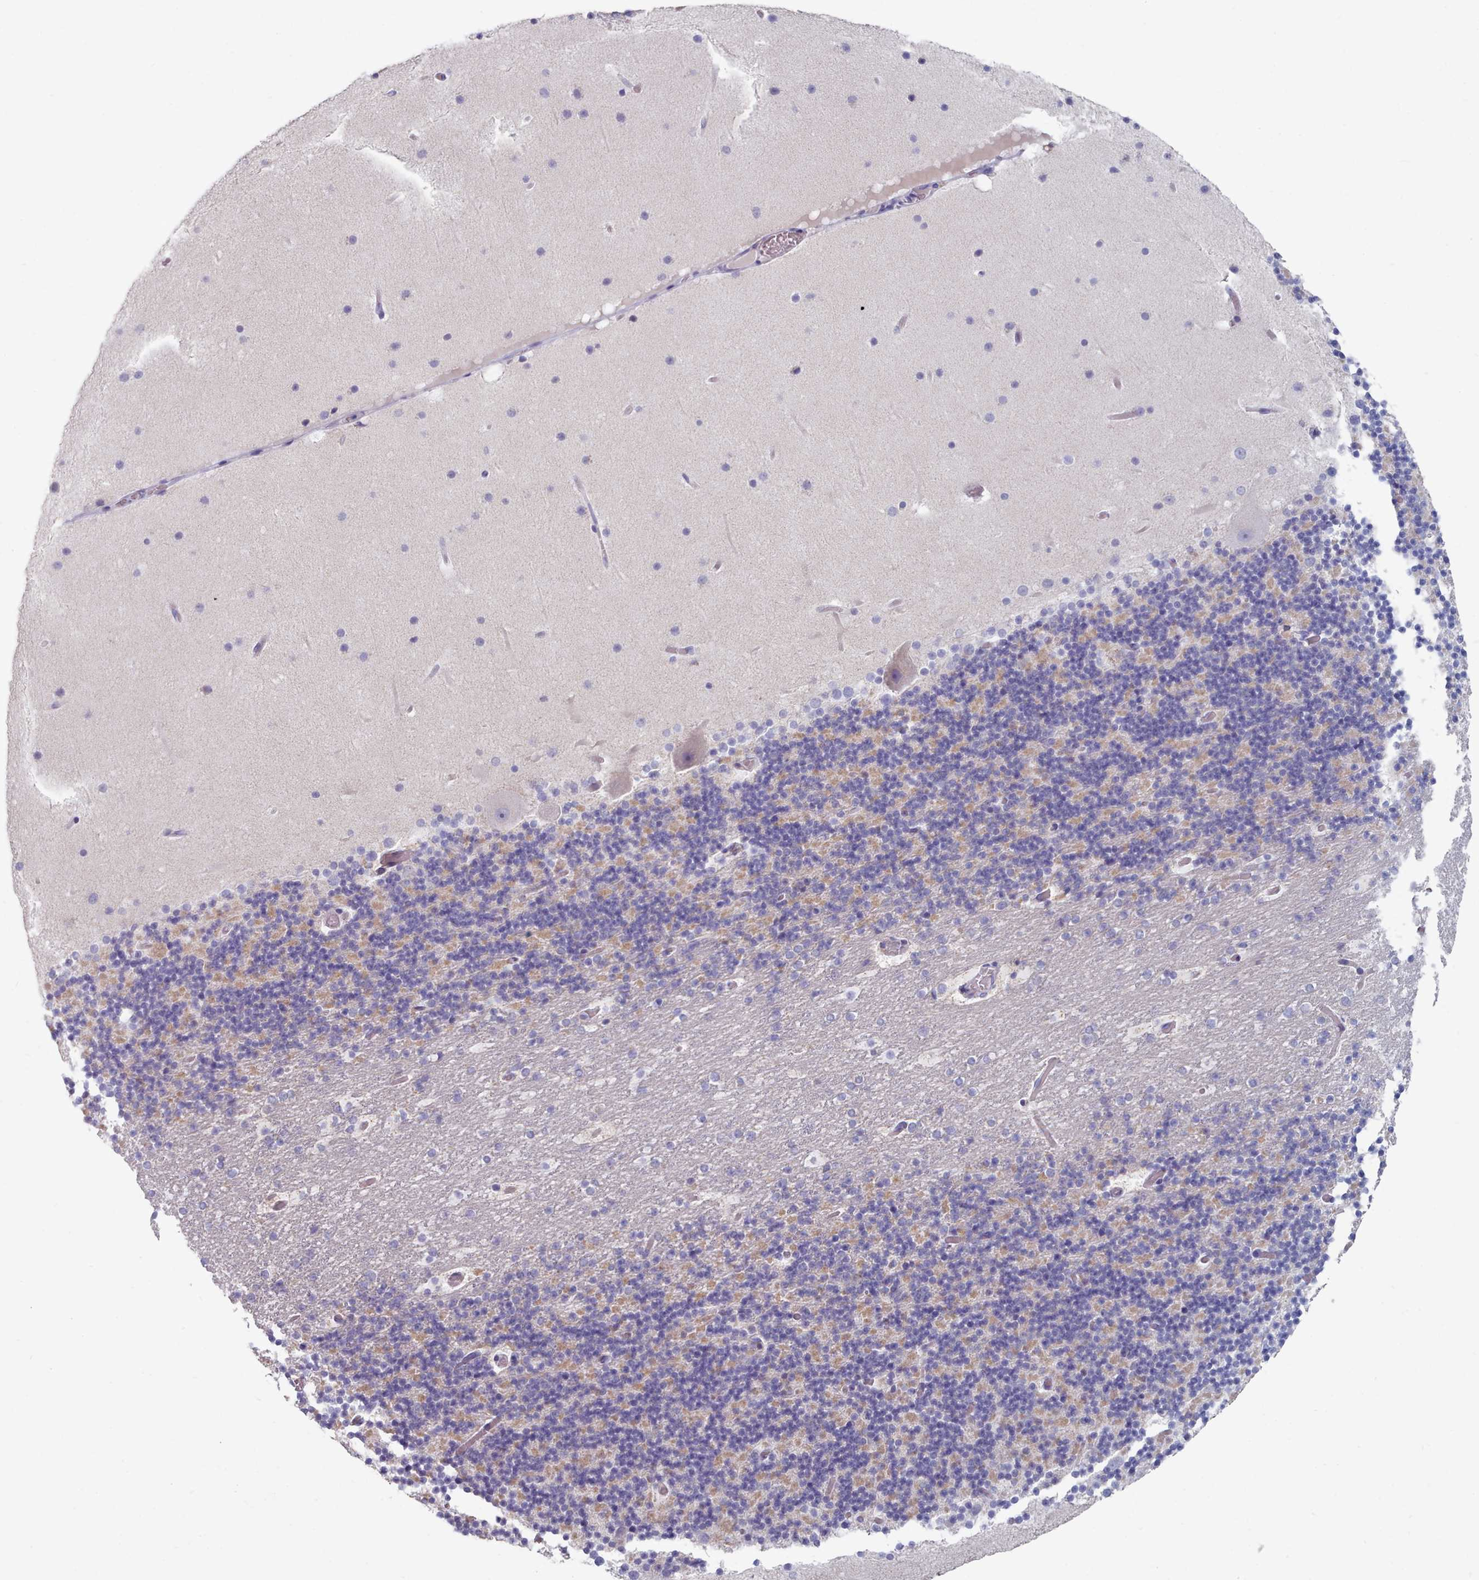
{"staining": {"intensity": "weak", "quantity": "25%-75%", "location": "cytoplasmic/membranous"}, "tissue": "cerebellum", "cell_type": "Cells in granular layer", "image_type": "normal", "snomed": [{"axis": "morphology", "description": "Normal tissue, NOS"}, {"axis": "topography", "description": "Cerebellum"}], "caption": "This is a histology image of IHC staining of normal cerebellum, which shows weak staining in the cytoplasmic/membranous of cells in granular layer.", "gene": "HAO1", "patient": {"sex": "male", "age": 57}}